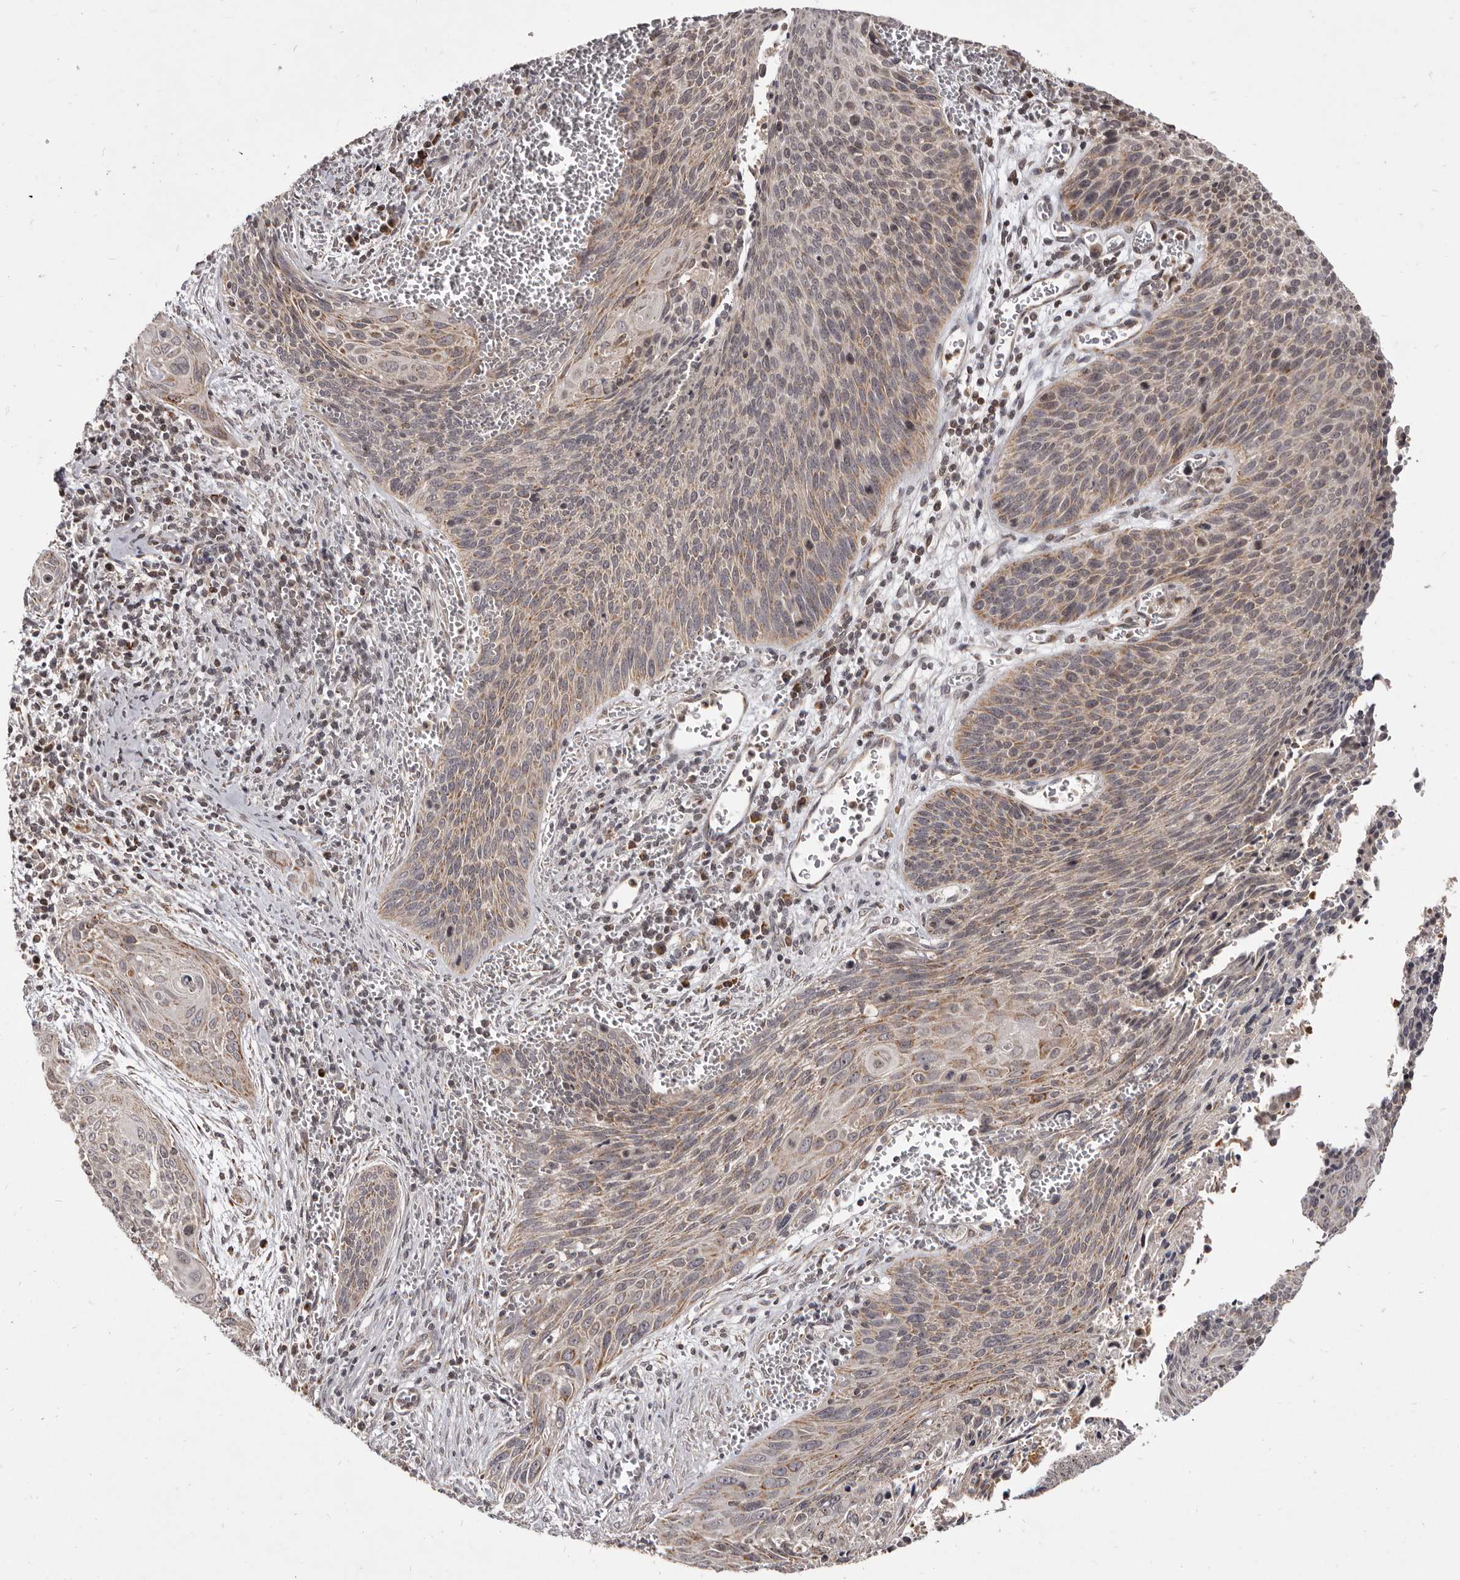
{"staining": {"intensity": "moderate", "quantity": "25%-75%", "location": "cytoplasmic/membranous,nuclear"}, "tissue": "cervical cancer", "cell_type": "Tumor cells", "image_type": "cancer", "snomed": [{"axis": "morphology", "description": "Squamous cell carcinoma, NOS"}, {"axis": "topography", "description": "Cervix"}], "caption": "An image of human cervical cancer (squamous cell carcinoma) stained for a protein reveals moderate cytoplasmic/membranous and nuclear brown staining in tumor cells.", "gene": "THUMPD1", "patient": {"sex": "female", "age": 55}}